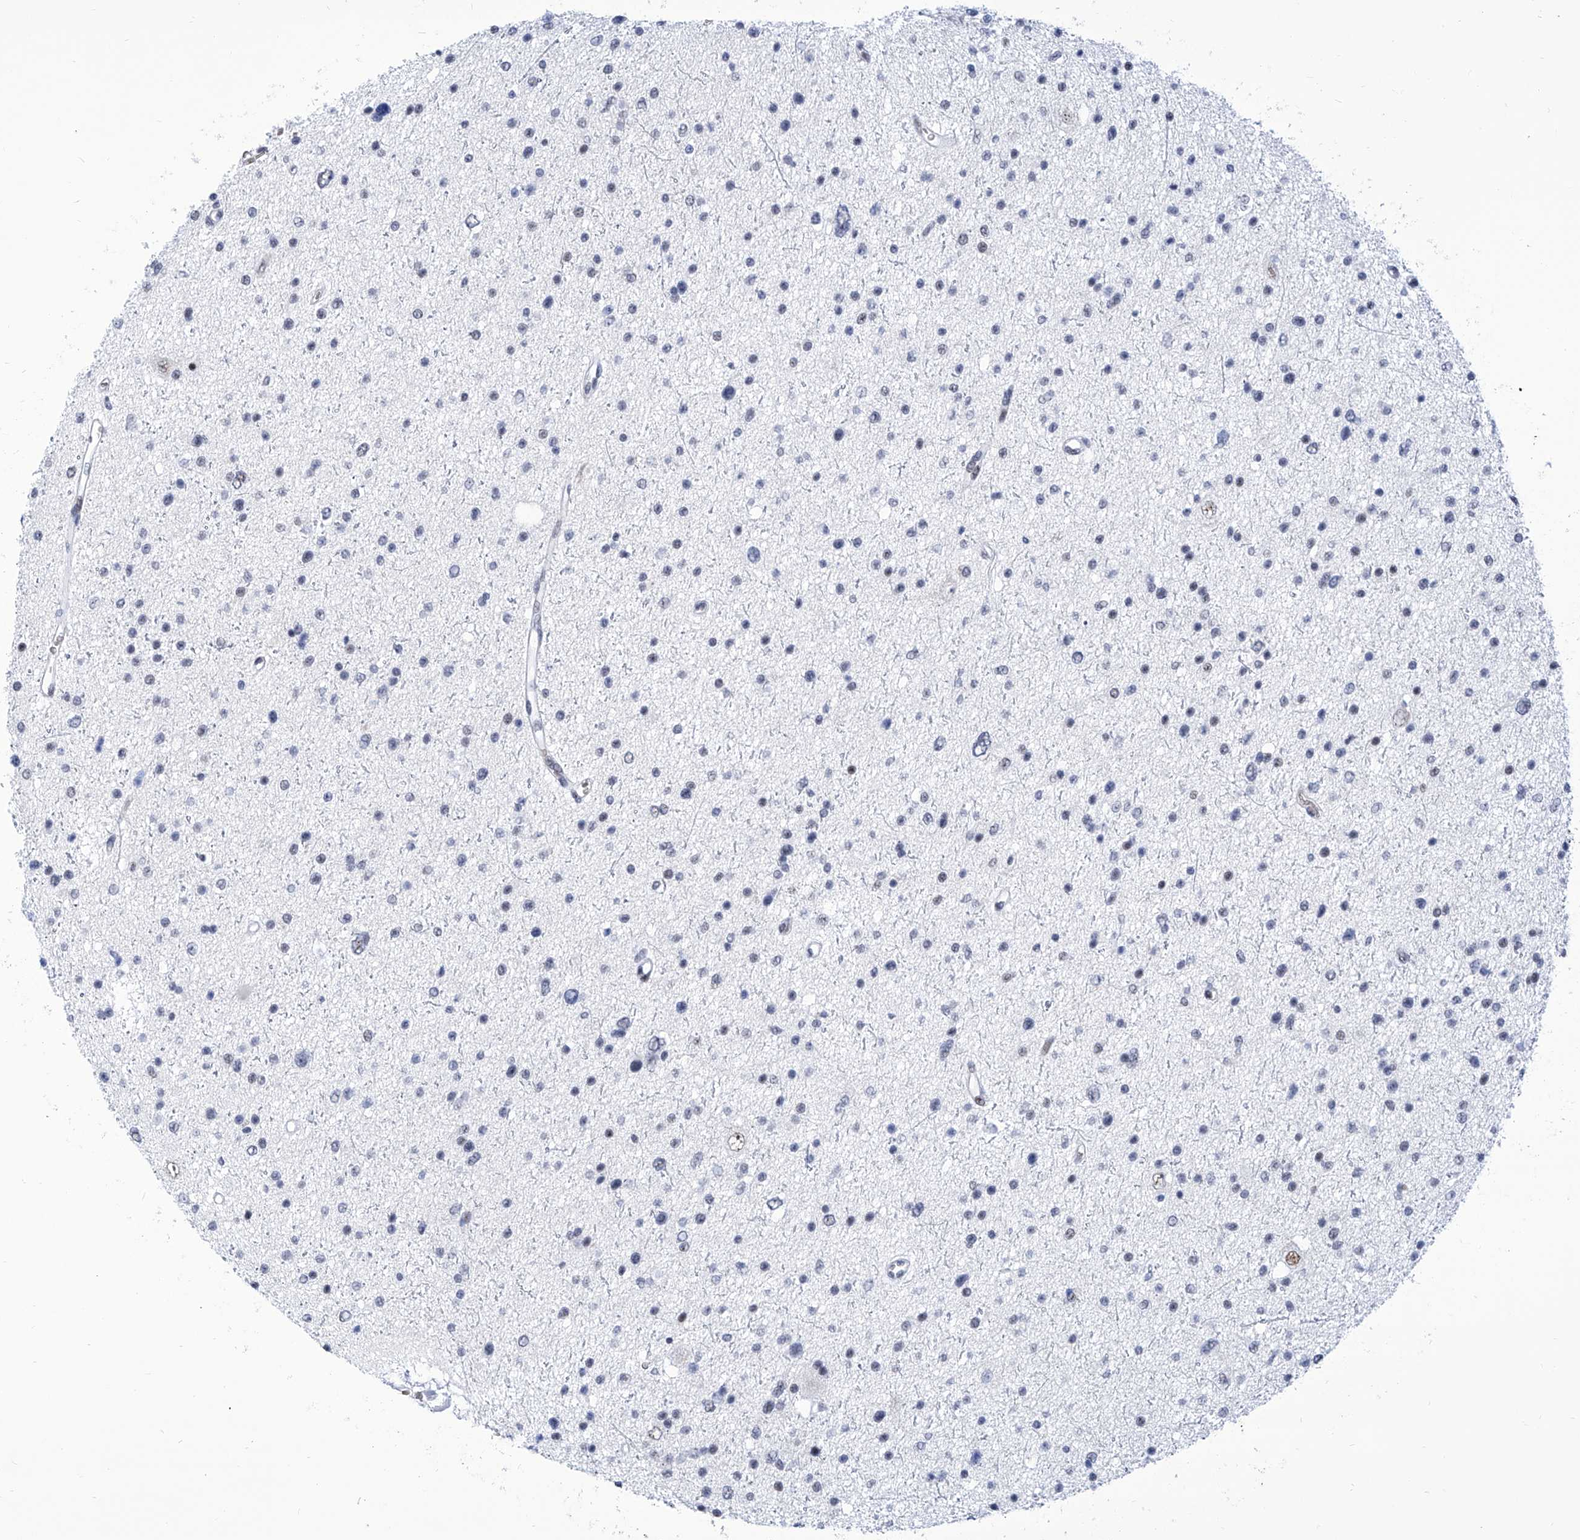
{"staining": {"intensity": "negative", "quantity": "none", "location": "none"}, "tissue": "glioma", "cell_type": "Tumor cells", "image_type": "cancer", "snomed": [{"axis": "morphology", "description": "Glioma, malignant, Low grade"}, {"axis": "topography", "description": "Brain"}], "caption": "IHC of human glioma exhibits no expression in tumor cells.", "gene": "SART1", "patient": {"sex": "female", "age": 37}}